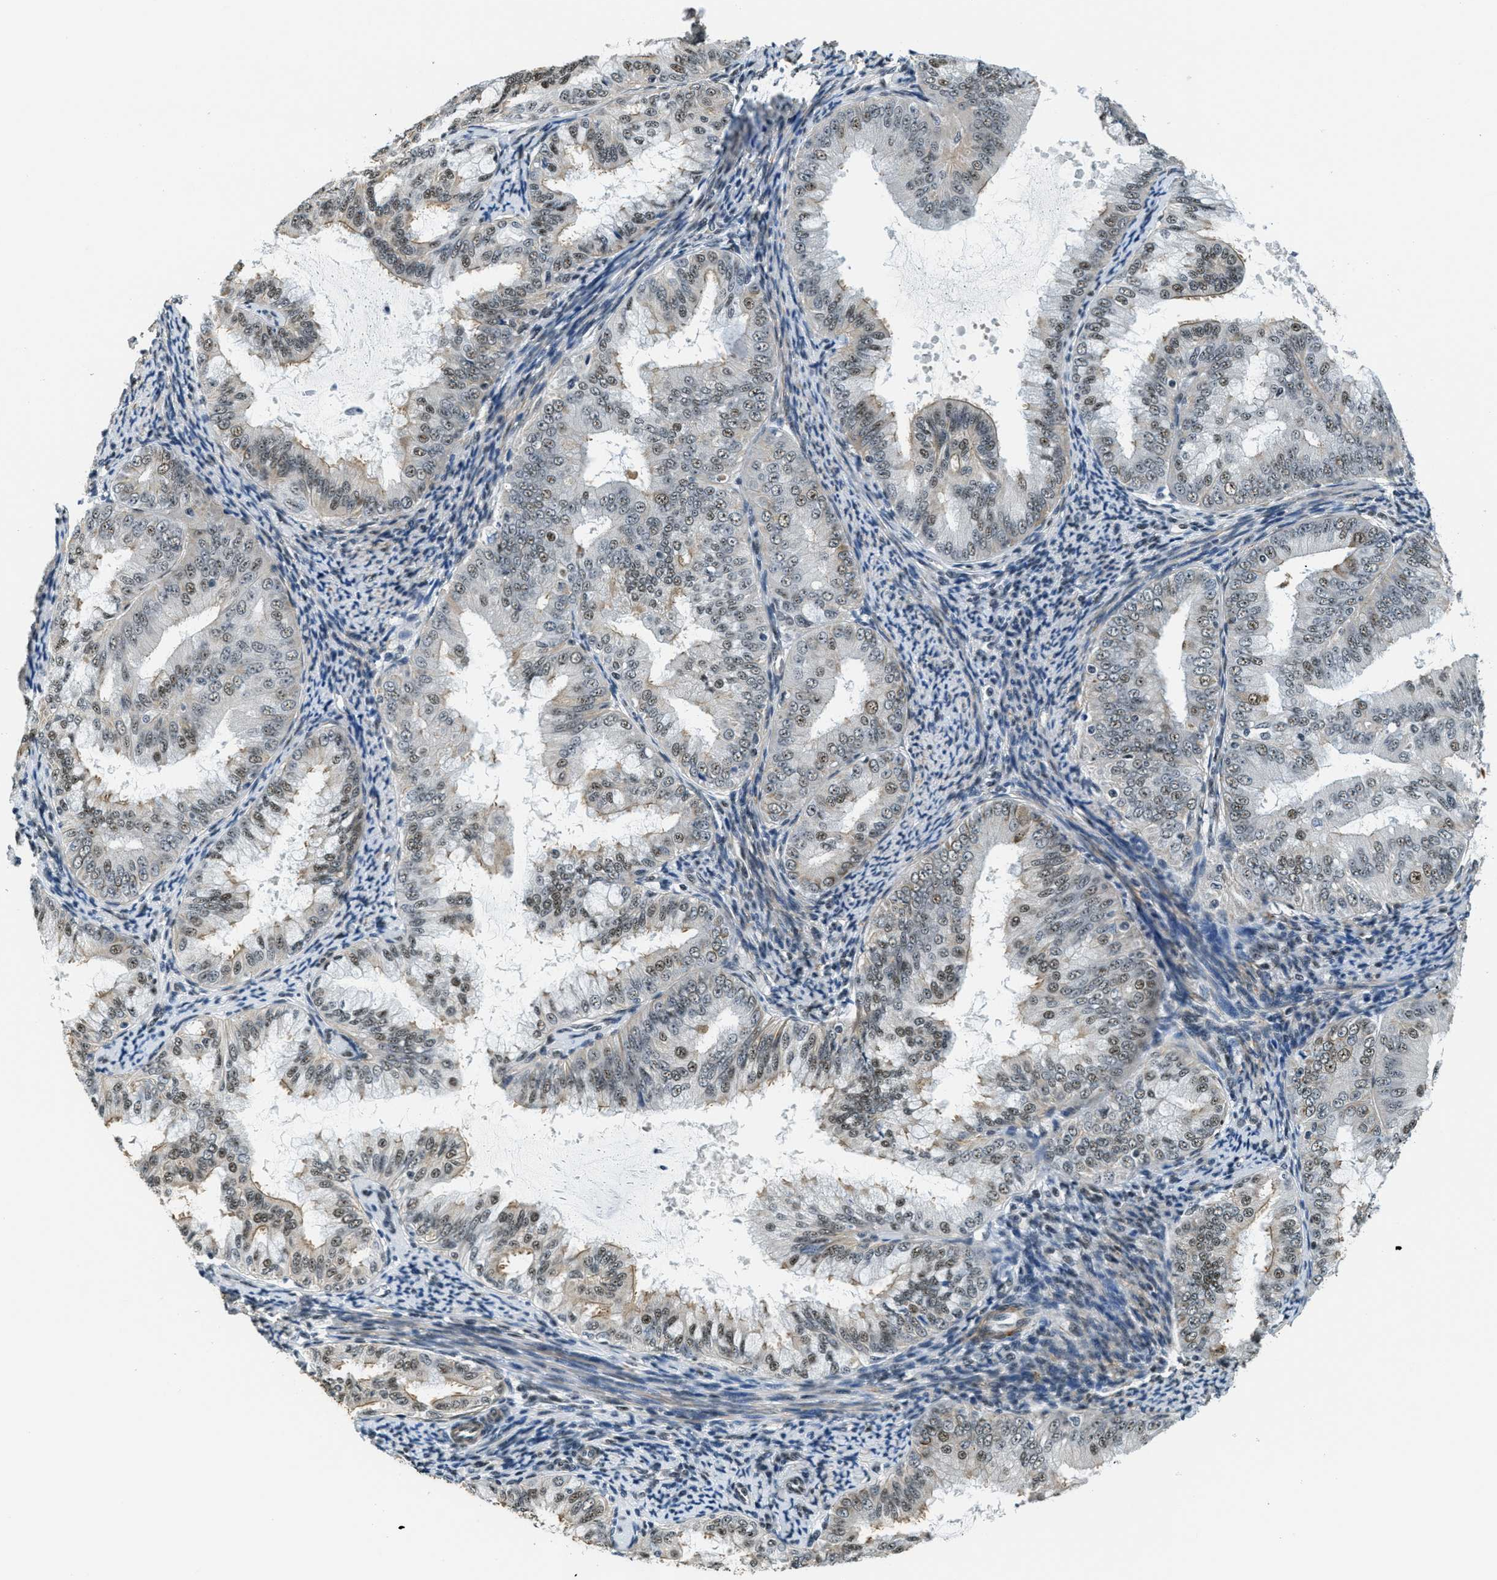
{"staining": {"intensity": "moderate", "quantity": "25%-75%", "location": "nuclear"}, "tissue": "endometrial cancer", "cell_type": "Tumor cells", "image_type": "cancer", "snomed": [{"axis": "morphology", "description": "Adenocarcinoma, NOS"}, {"axis": "topography", "description": "Endometrium"}], "caption": "Endometrial cancer (adenocarcinoma) stained with a brown dye demonstrates moderate nuclear positive staining in about 25%-75% of tumor cells.", "gene": "CFAP36", "patient": {"sex": "female", "age": 63}}